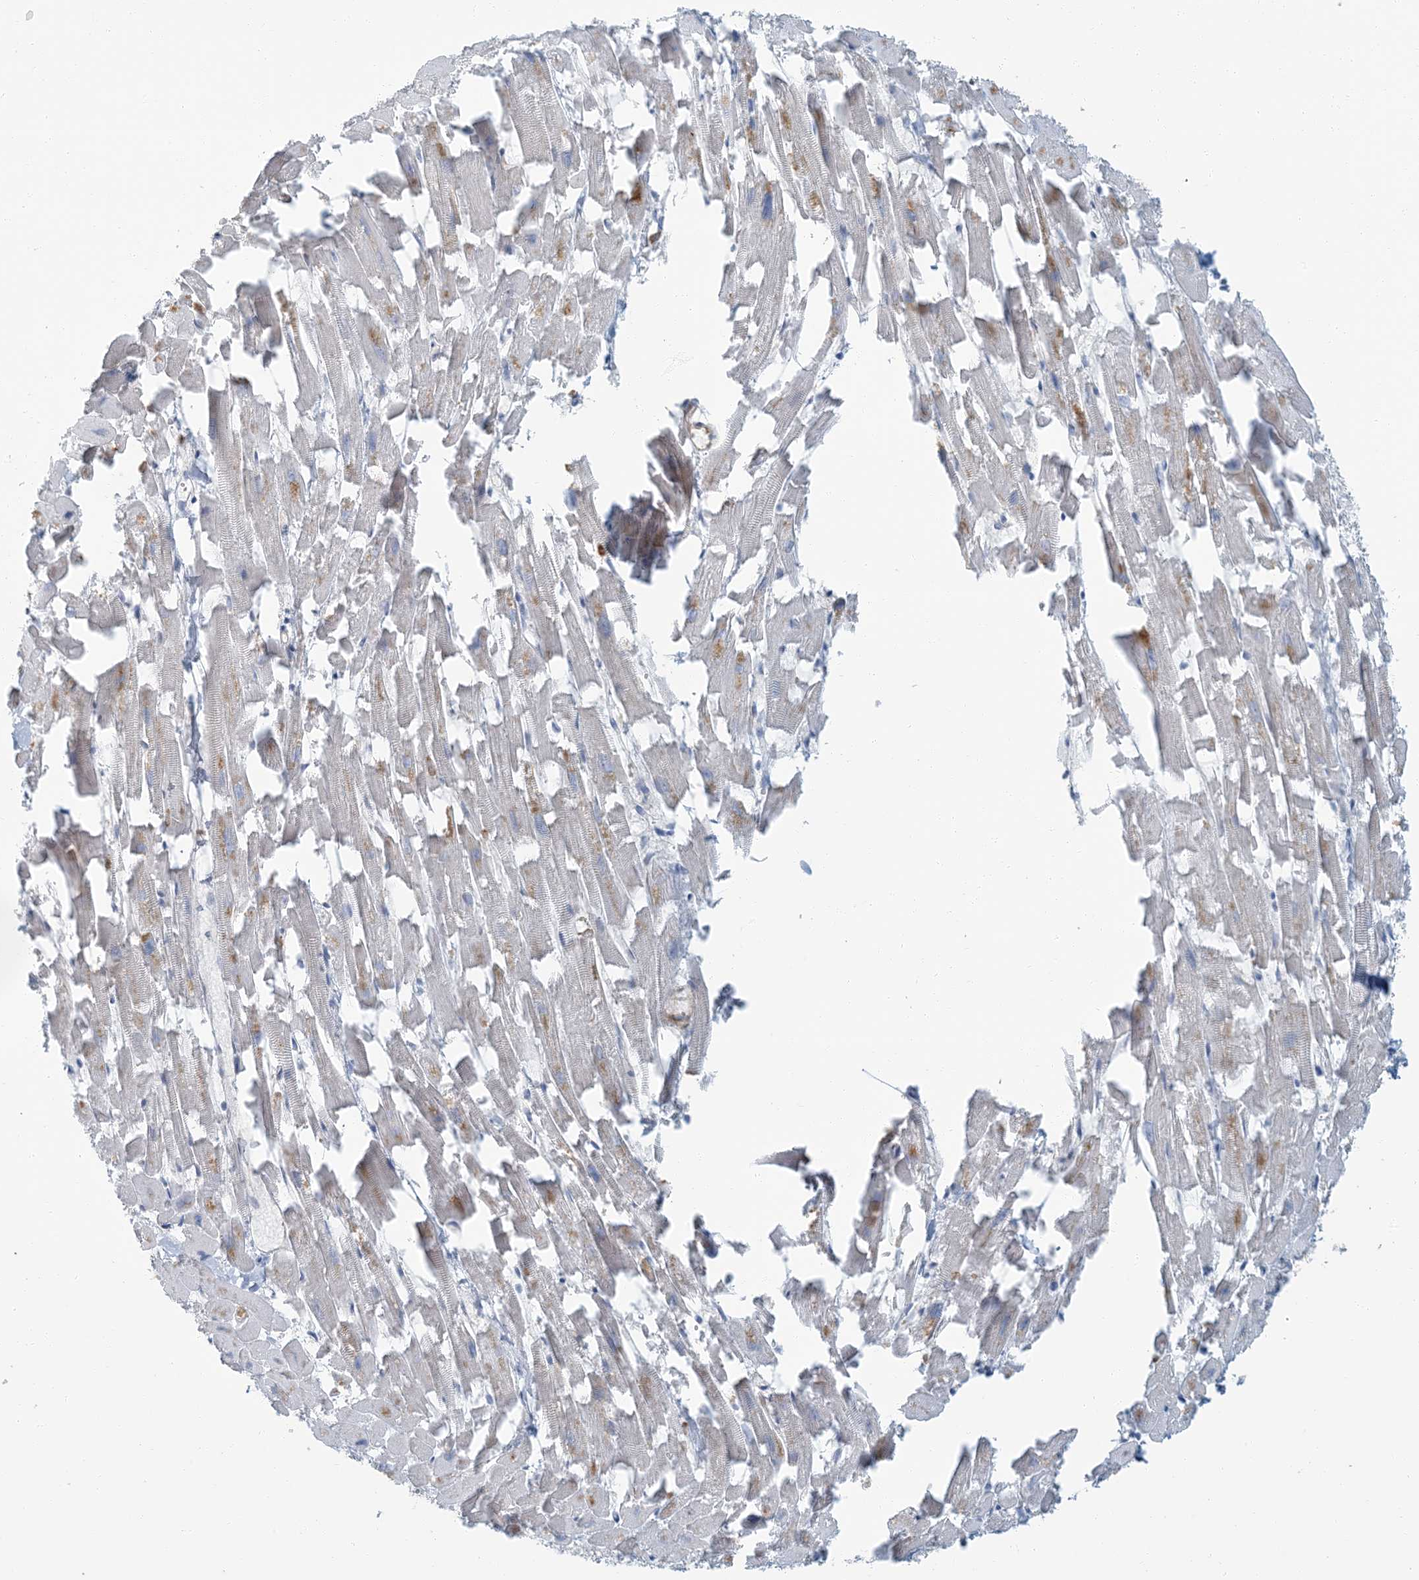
{"staining": {"intensity": "moderate", "quantity": "<25%", "location": "cytoplasmic/membranous"}, "tissue": "heart muscle", "cell_type": "Cardiomyocytes", "image_type": "normal", "snomed": [{"axis": "morphology", "description": "Normal tissue, NOS"}, {"axis": "topography", "description": "Heart"}], "caption": "Normal heart muscle was stained to show a protein in brown. There is low levels of moderate cytoplasmic/membranous positivity in about <25% of cardiomyocytes. (brown staining indicates protein expression, while blue staining denotes nuclei).", "gene": "EPHA4", "patient": {"sex": "female", "age": 64}}